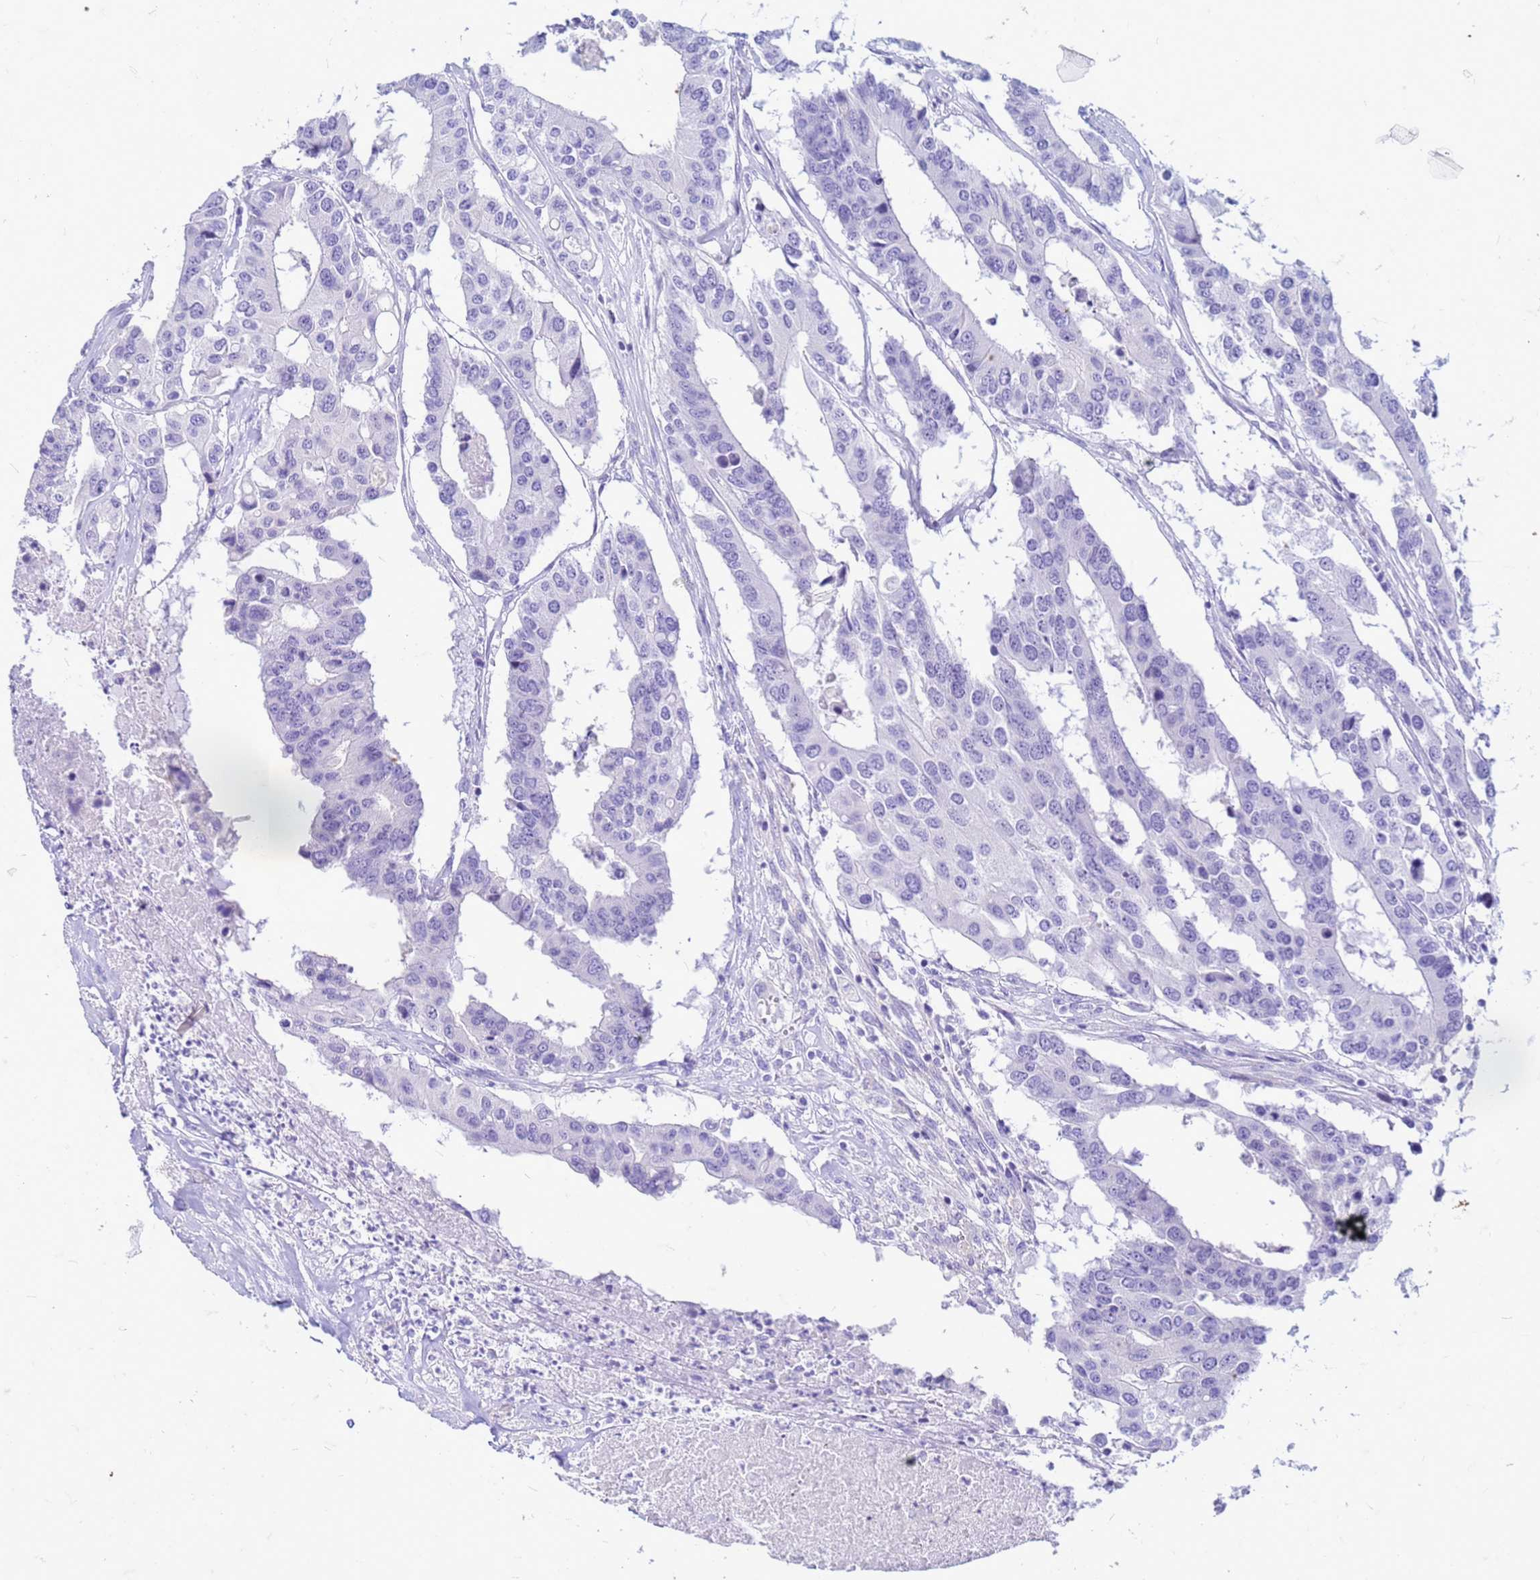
{"staining": {"intensity": "negative", "quantity": "none", "location": "none"}, "tissue": "colorectal cancer", "cell_type": "Tumor cells", "image_type": "cancer", "snomed": [{"axis": "morphology", "description": "Adenocarcinoma, NOS"}, {"axis": "topography", "description": "Colon"}], "caption": "Immunohistochemistry (IHC) micrograph of human adenocarcinoma (colorectal) stained for a protein (brown), which shows no expression in tumor cells. The staining is performed using DAB (3,3'-diaminobenzidine) brown chromogen with nuclei counter-stained in using hematoxylin.", "gene": "CFAP100", "patient": {"sex": "male", "age": 77}}